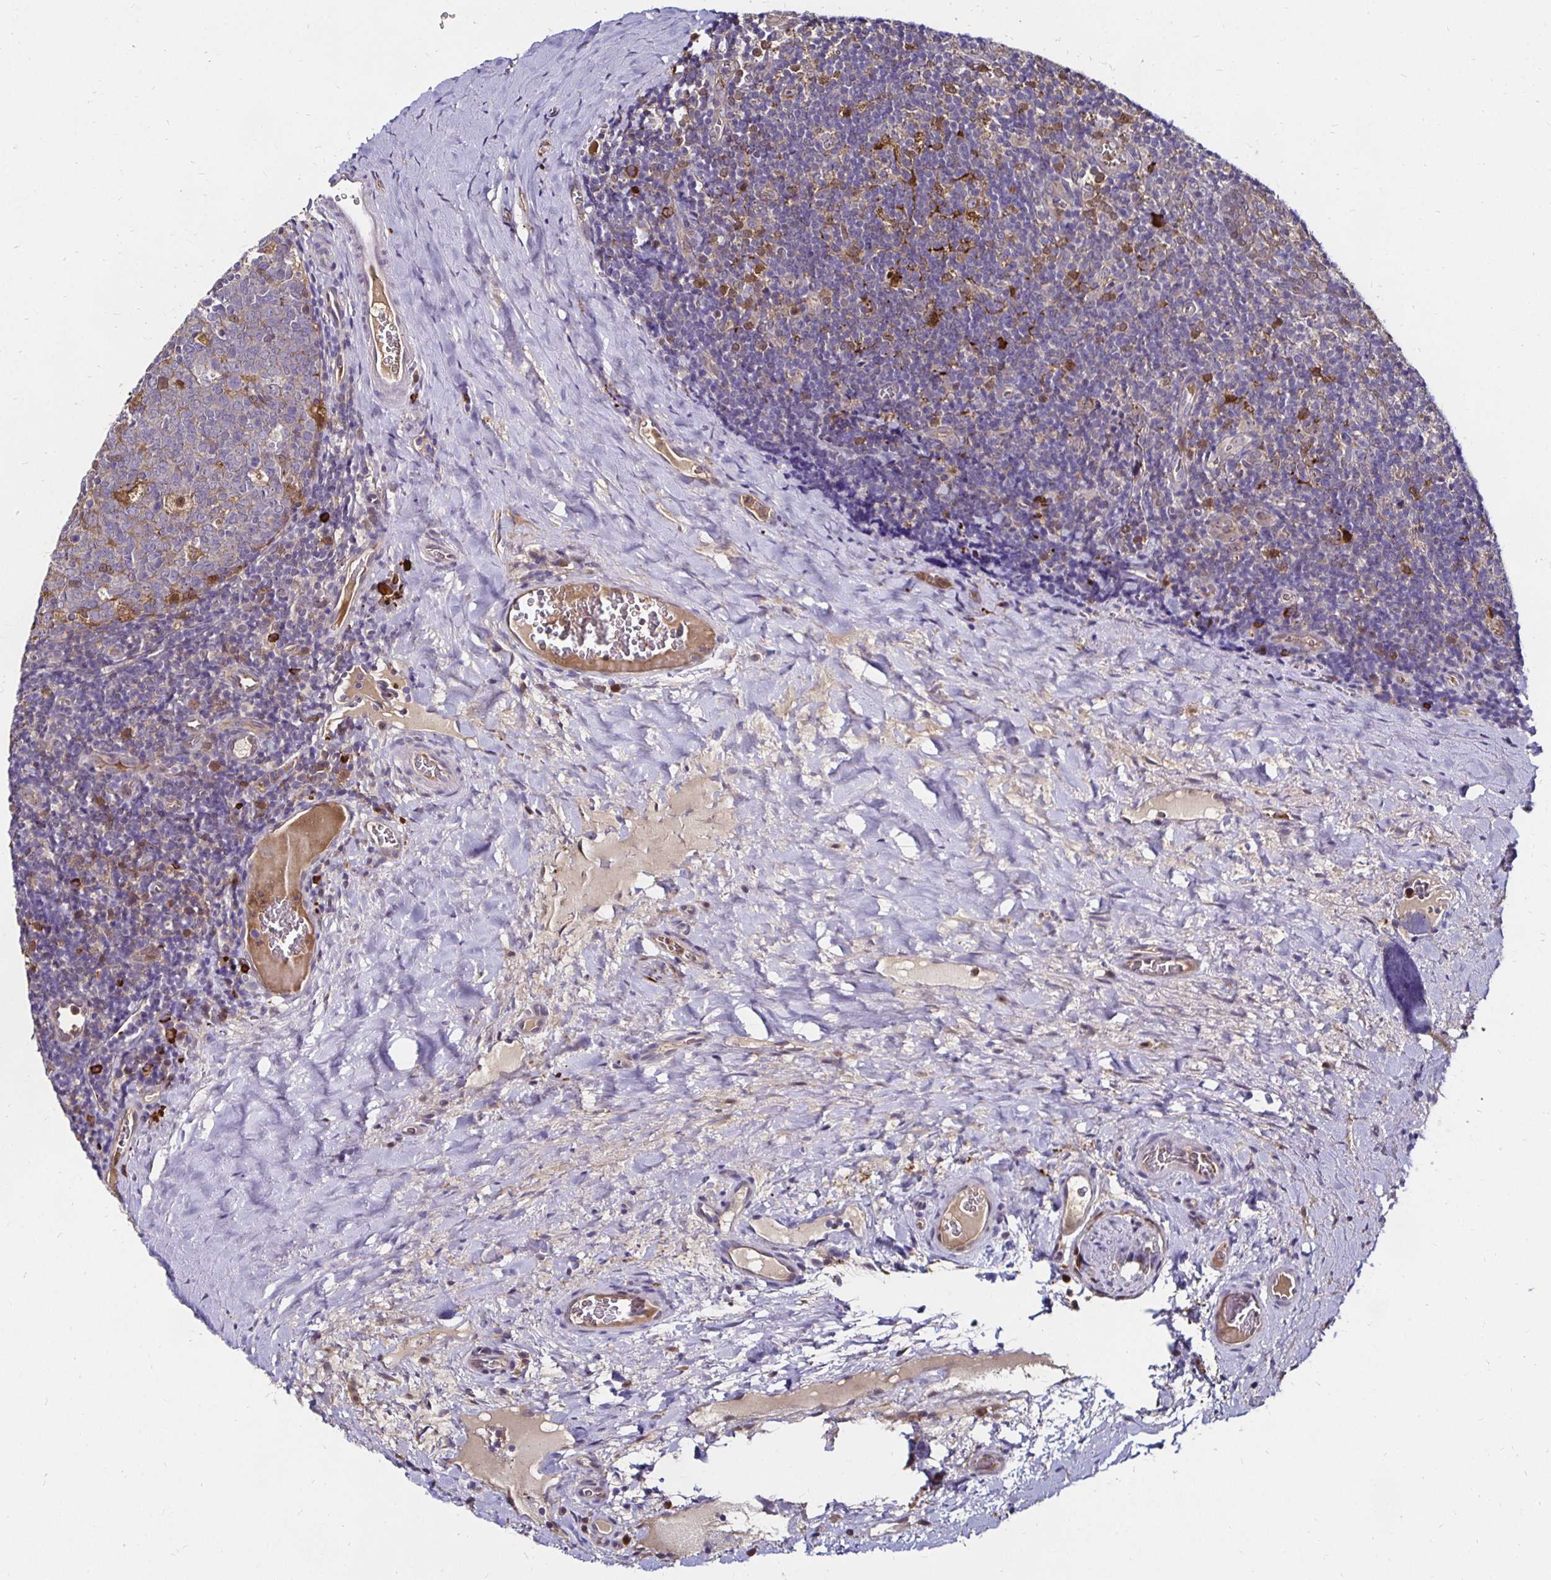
{"staining": {"intensity": "moderate", "quantity": "<25%", "location": "cytoplasmic/membranous"}, "tissue": "tonsil", "cell_type": "Germinal center cells", "image_type": "normal", "snomed": [{"axis": "morphology", "description": "Normal tissue, NOS"}, {"axis": "morphology", "description": "Inflammation, NOS"}, {"axis": "topography", "description": "Tonsil"}], "caption": "IHC of benign tonsil demonstrates low levels of moderate cytoplasmic/membranous staining in approximately <25% of germinal center cells. The staining is performed using DAB brown chromogen to label protein expression. The nuclei are counter-stained blue using hematoxylin.", "gene": "TXN", "patient": {"sex": "female", "age": 31}}